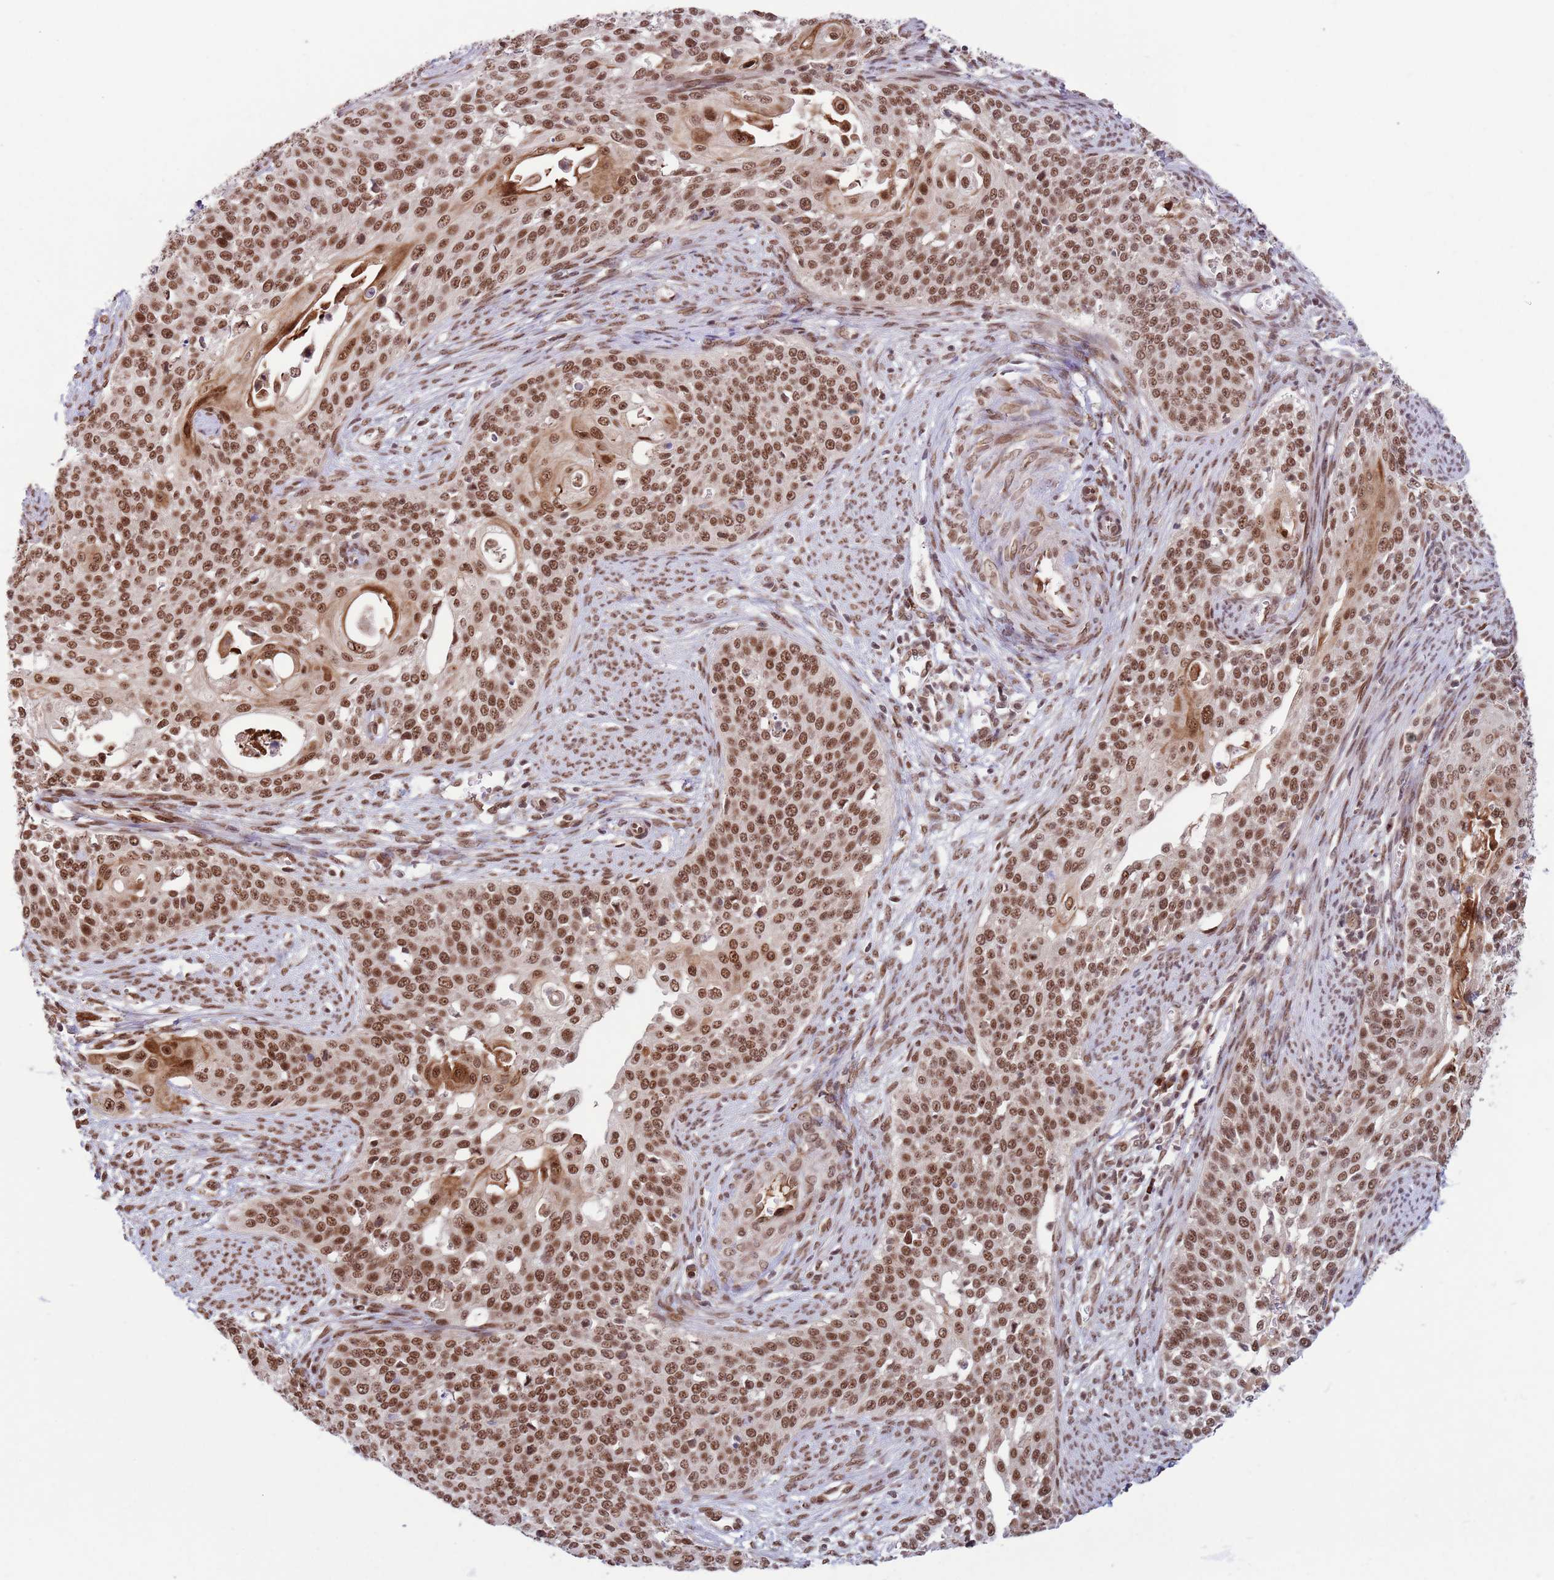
{"staining": {"intensity": "moderate", "quantity": ">75%", "location": "nuclear"}, "tissue": "cervical cancer", "cell_type": "Tumor cells", "image_type": "cancer", "snomed": [{"axis": "morphology", "description": "Squamous cell carcinoma, NOS"}, {"axis": "topography", "description": "Cervix"}], "caption": "Immunohistochemical staining of human cervical squamous cell carcinoma reveals medium levels of moderate nuclear expression in approximately >75% of tumor cells.", "gene": "SIPA1L3", "patient": {"sex": "female", "age": 44}}